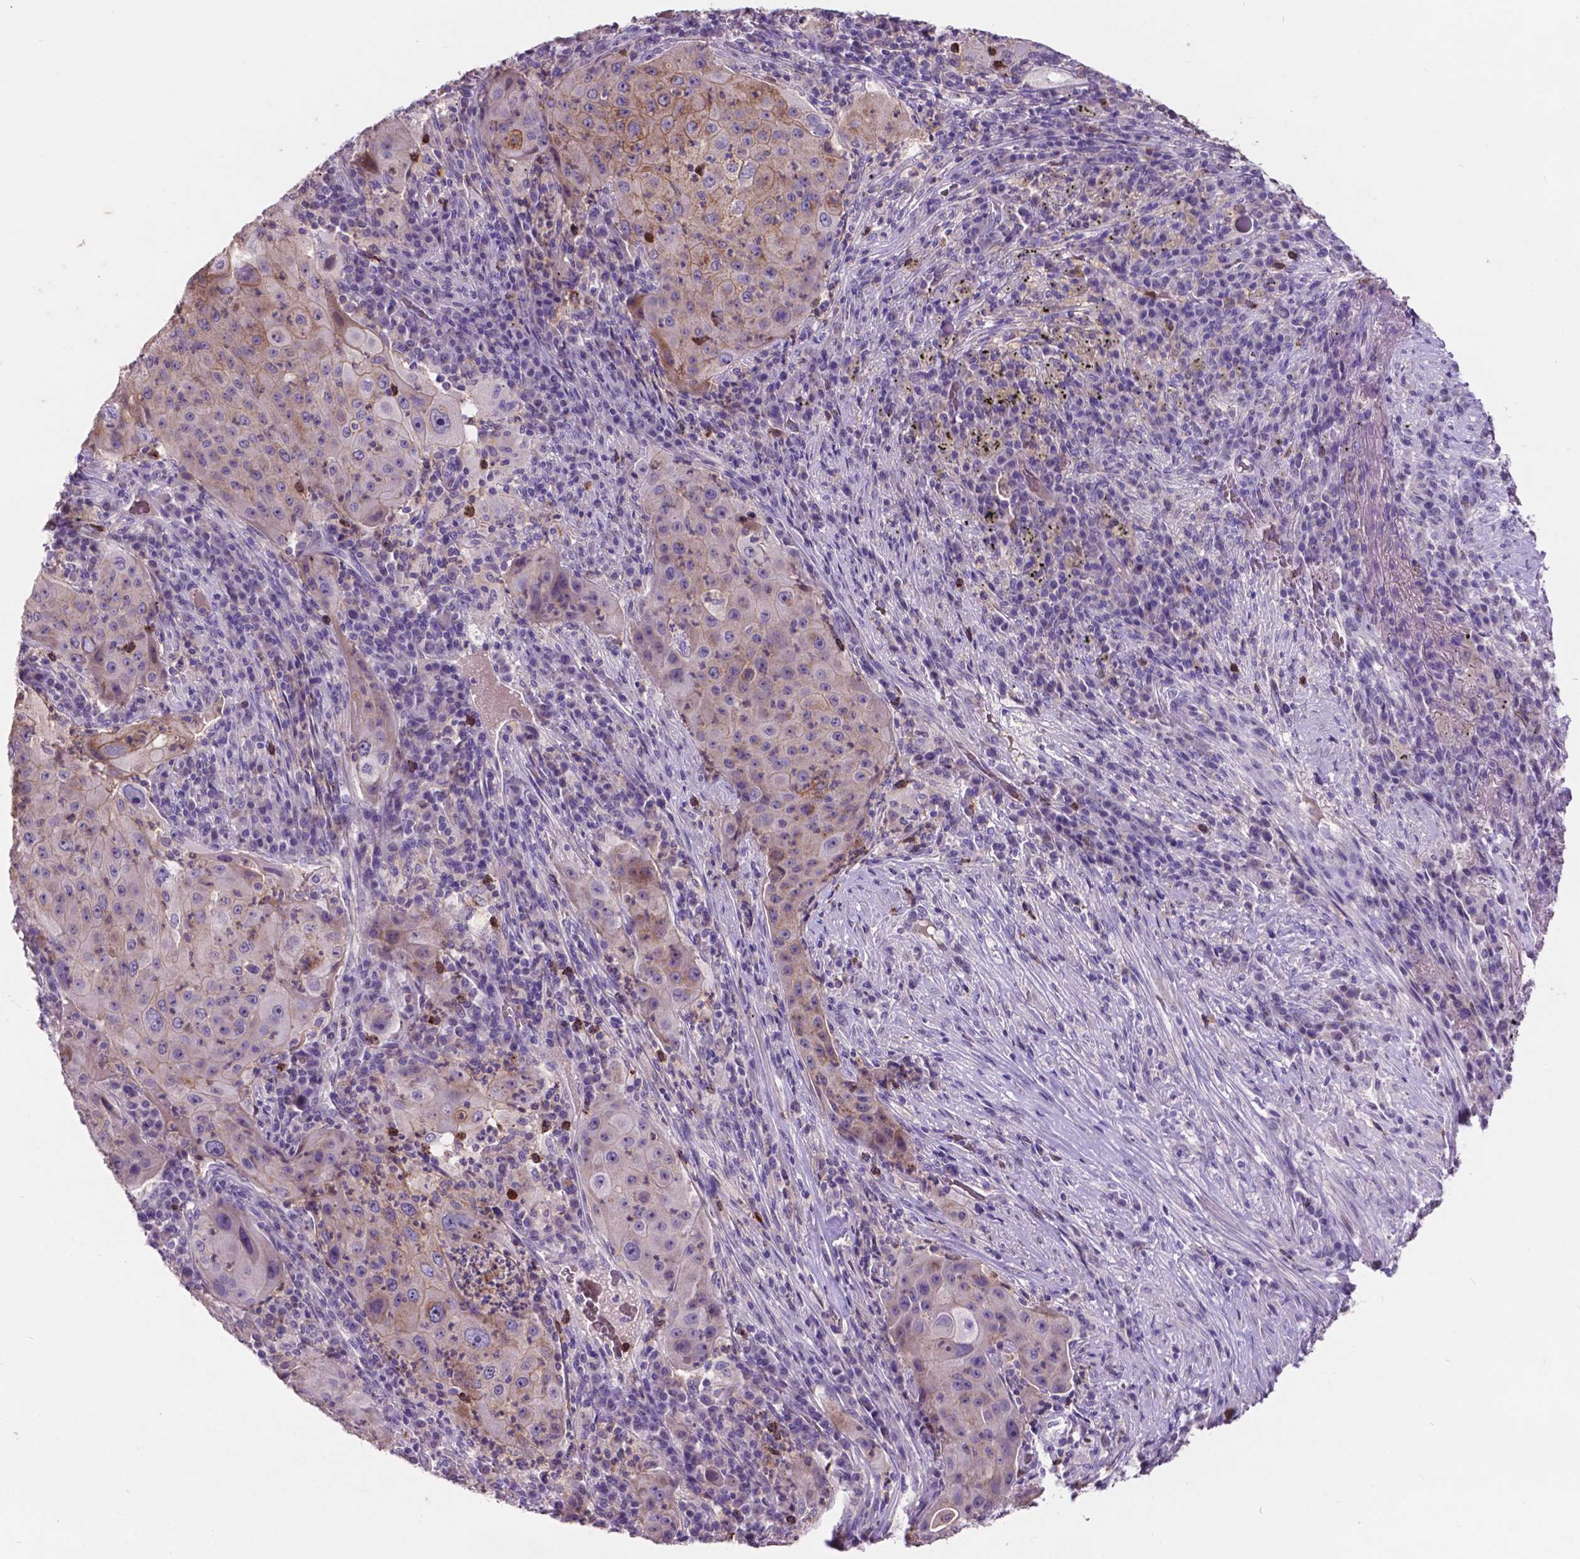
{"staining": {"intensity": "weak", "quantity": "<25%", "location": "cytoplasmic/membranous"}, "tissue": "lung cancer", "cell_type": "Tumor cells", "image_type": "cancer", "snomed": [{"axis": "morphology", "description": "Squamous cell carcinoma, NOS"}, {"axis": "topography", "description": "Lung"}], "caption": "A photomicrograph of lung cancer (squamous cell carcinoma) stained for a protein shows no brown staining in tumor cells.", "gene": "PLSCR1", "patient": {"sex": "female", "age": 59}}